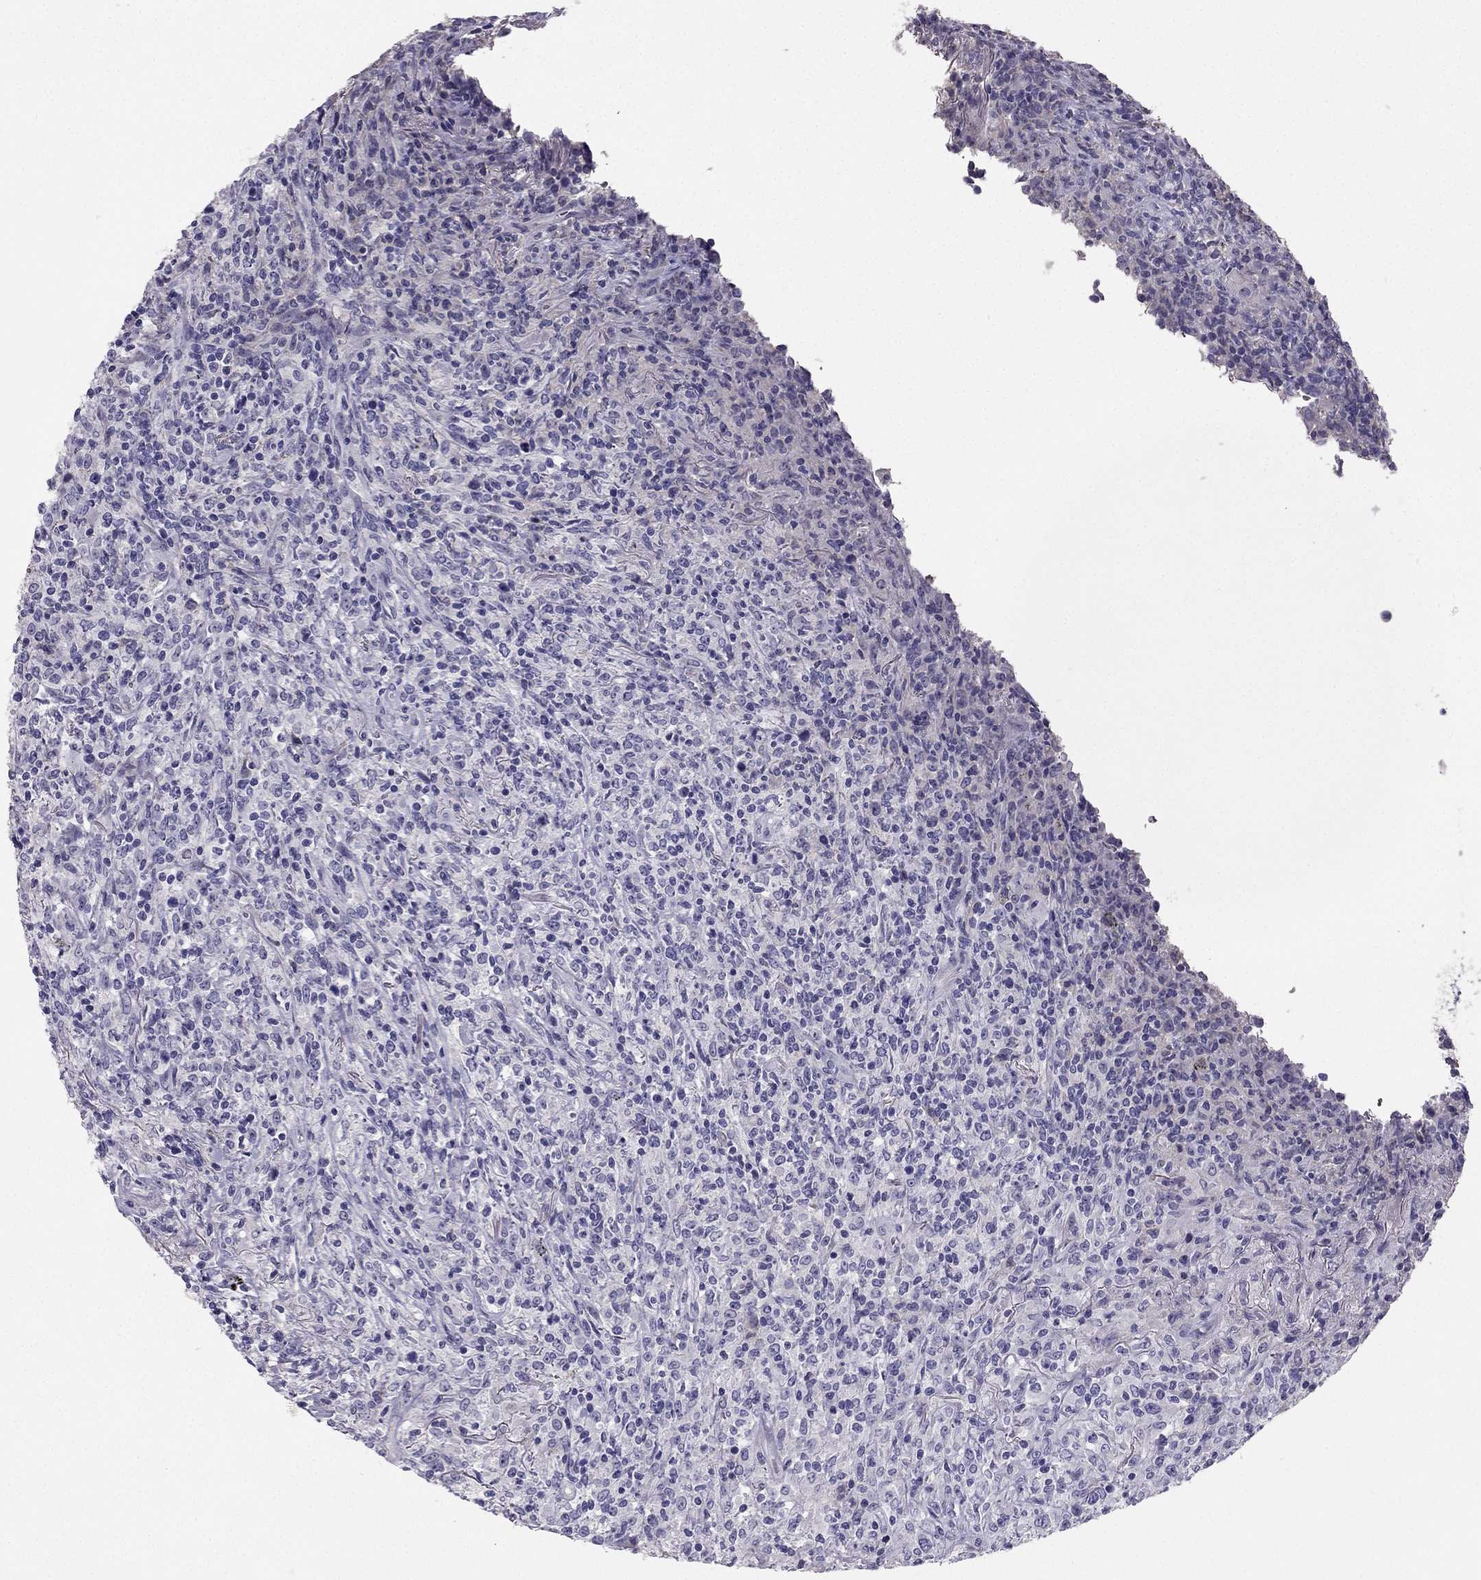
{"staining": {"intensity": "negative", "quantity": "none", "location": "none"}, "tissue": "lymphoma", "cell_type": "Tumor cells", "image_type": "cancer", "snomed": [{"axis": "morphology", "description": "Malignant lymphoma, non-Hodgkin's type, High grade"}, {"axis": "topography", "description": "Lung"}], "caption": "There is no significant staining in tumor cells of lymphoma.", "gene": "LMTK3", "patient": {"sex": "male", "age": 79}}